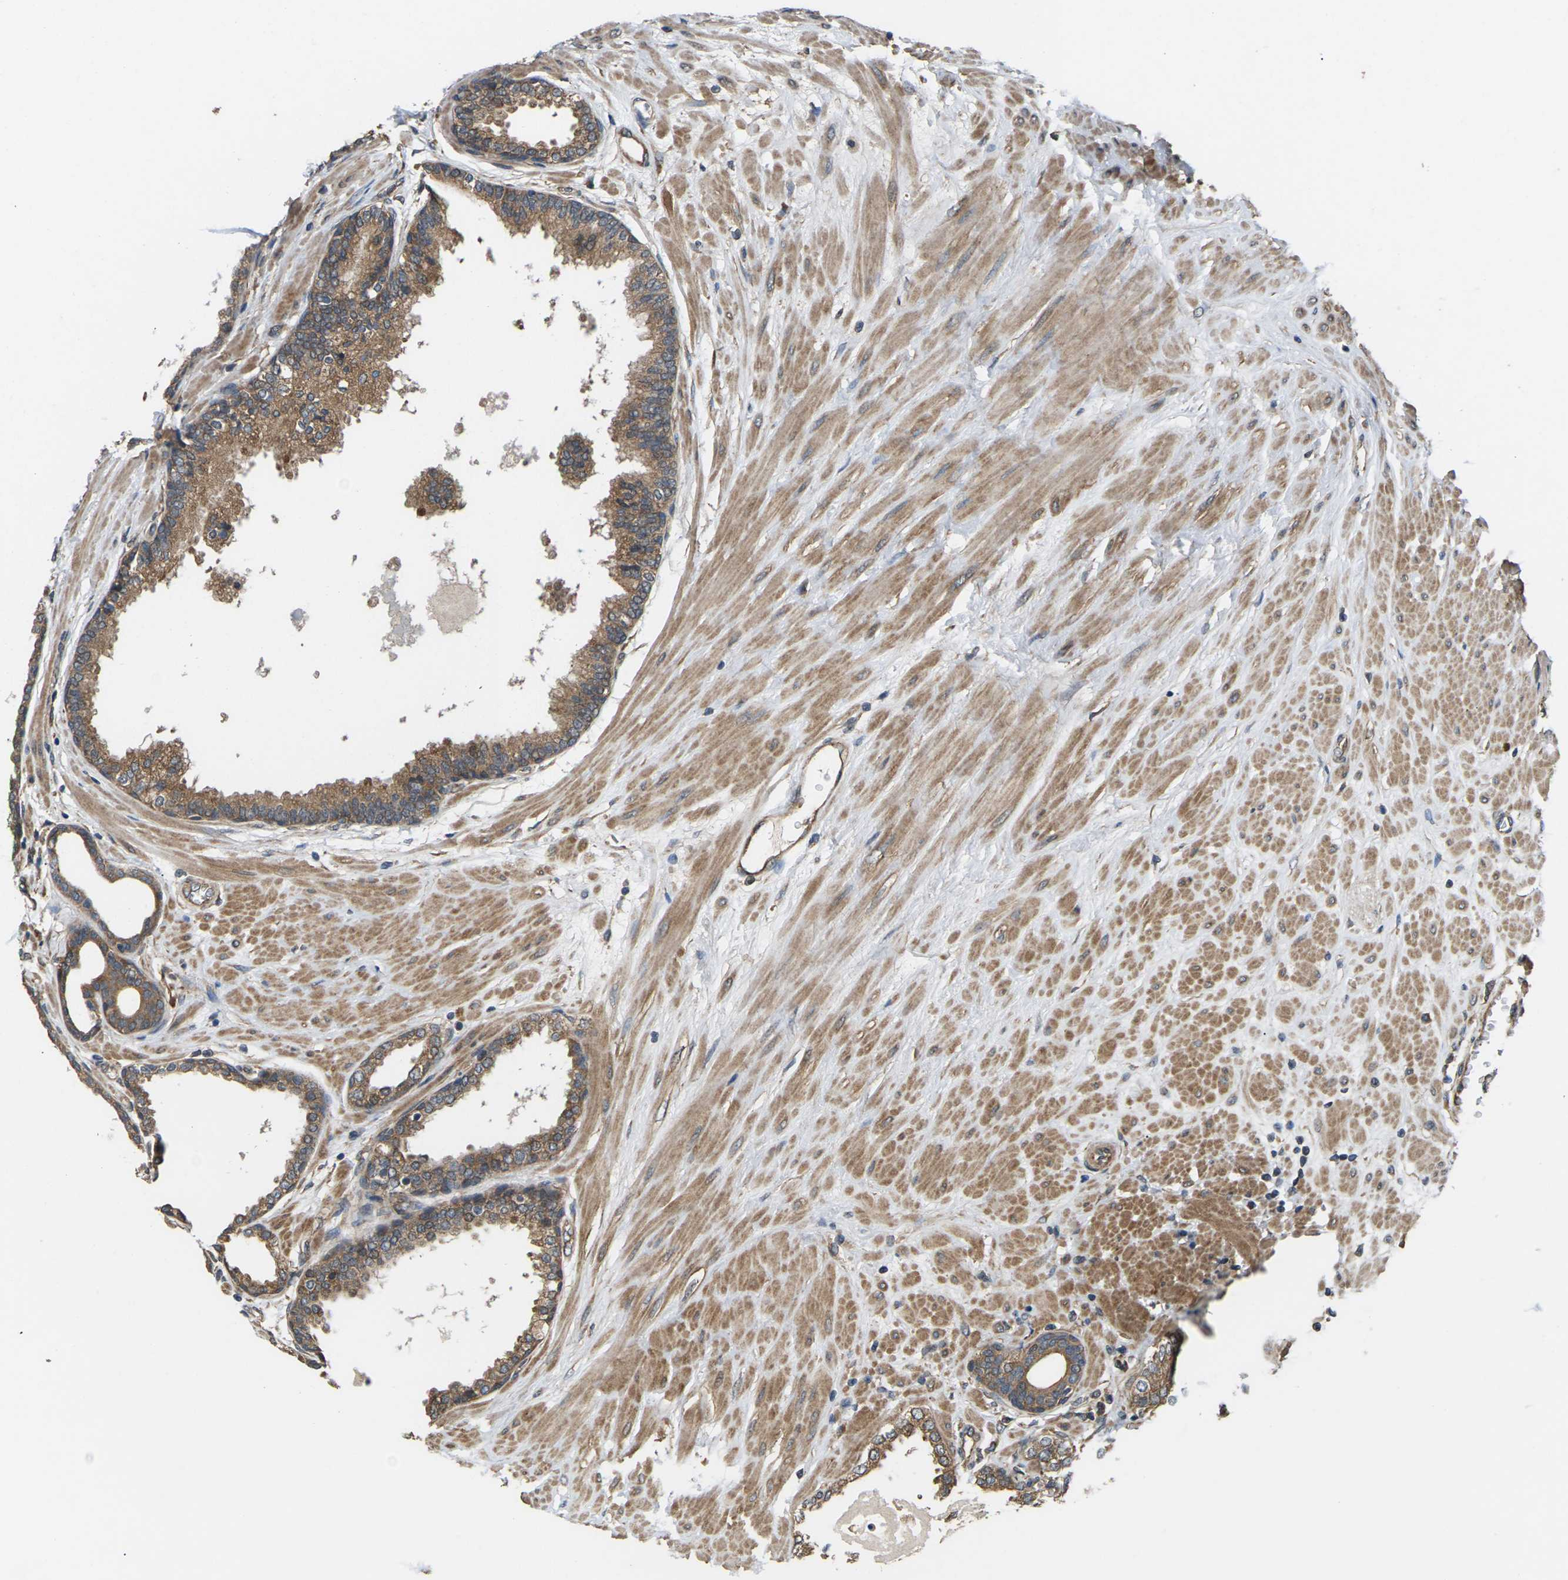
{"staining": {"intensity": "moderate", "quantity": ">75%", "location": "cytoplasmic/membranous"}, "tissue": "prostate", "cell_type": "Glandular cells", "image_type": "normal", "snomed": [{"axis": "morphology", "description": "Normal tissue, NOS"}, {"axis": "topography", "description": "Prostate"}], "caption": "About >75% of glandular cells in normal prostate show moderate cytoplasmic/membranous protein expression as visualized by brown immunohistochemical staining.", "gene": "NRAS", "patient": {"sex": "male", "age": 51}}